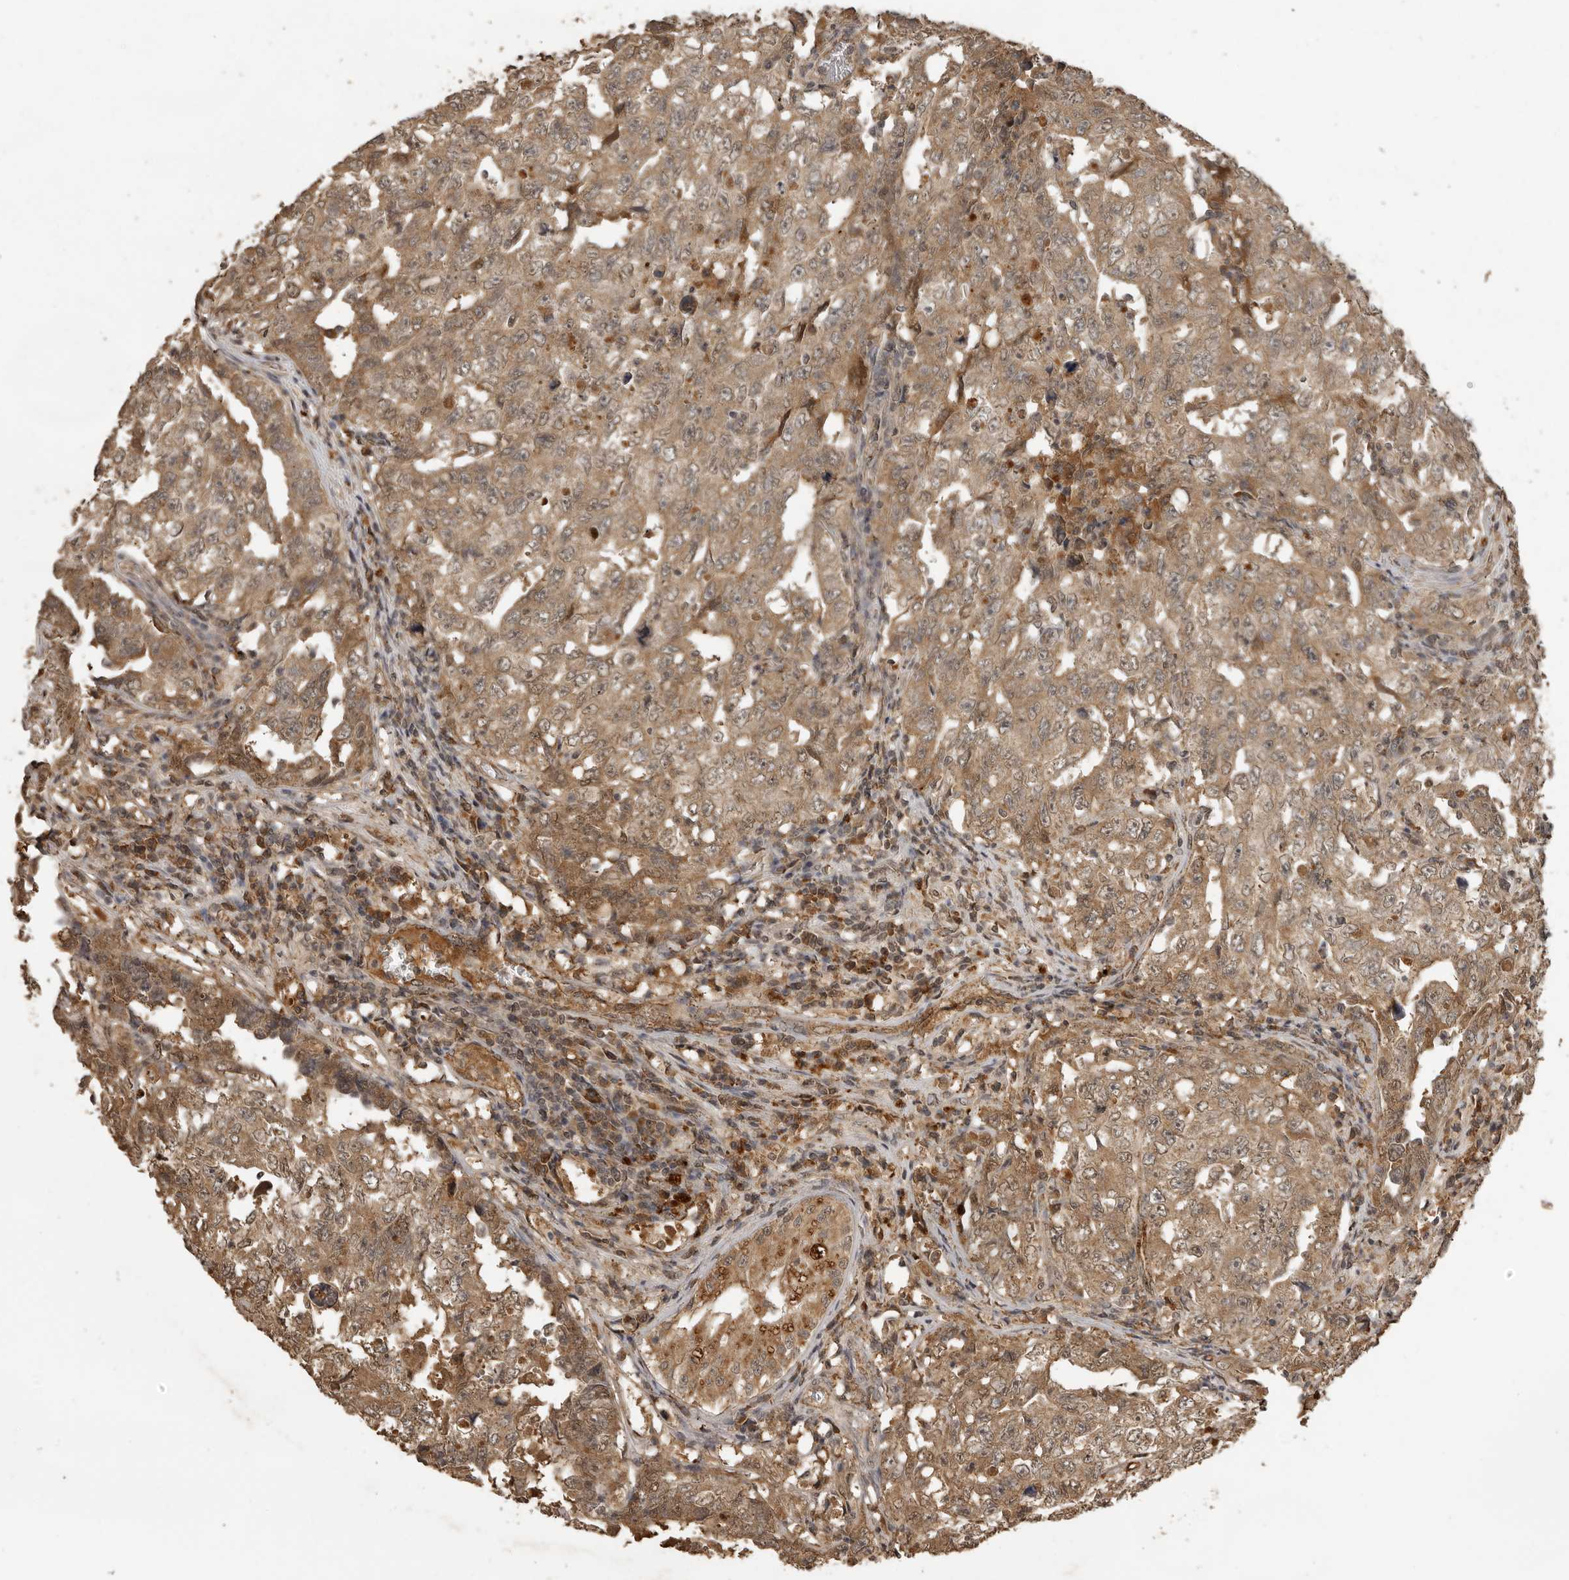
{"staining": {"intensity": "moderate", "quantity": ">75%", "location": "cytoplasmic/membranous"}, "tissue": "testis cancer", "cell_type": "Tumor cells", "image_type": "cancer", "snomed": [{"axis": "morphology", "description": "Carcinoma, Embryonal, NOS"}, {"axis": "topography", "description": "Testis"}], "caption": "This image exhibits testis cancer stained with immunohistochemistry to label a protein in brown. The cytoplasmic/membranous of tumor cells show moderate positivity for the protein. Nuclei are counter-stained blue.", "gene": "CTF1", "patient": {"sex": "male", "age": 26}}